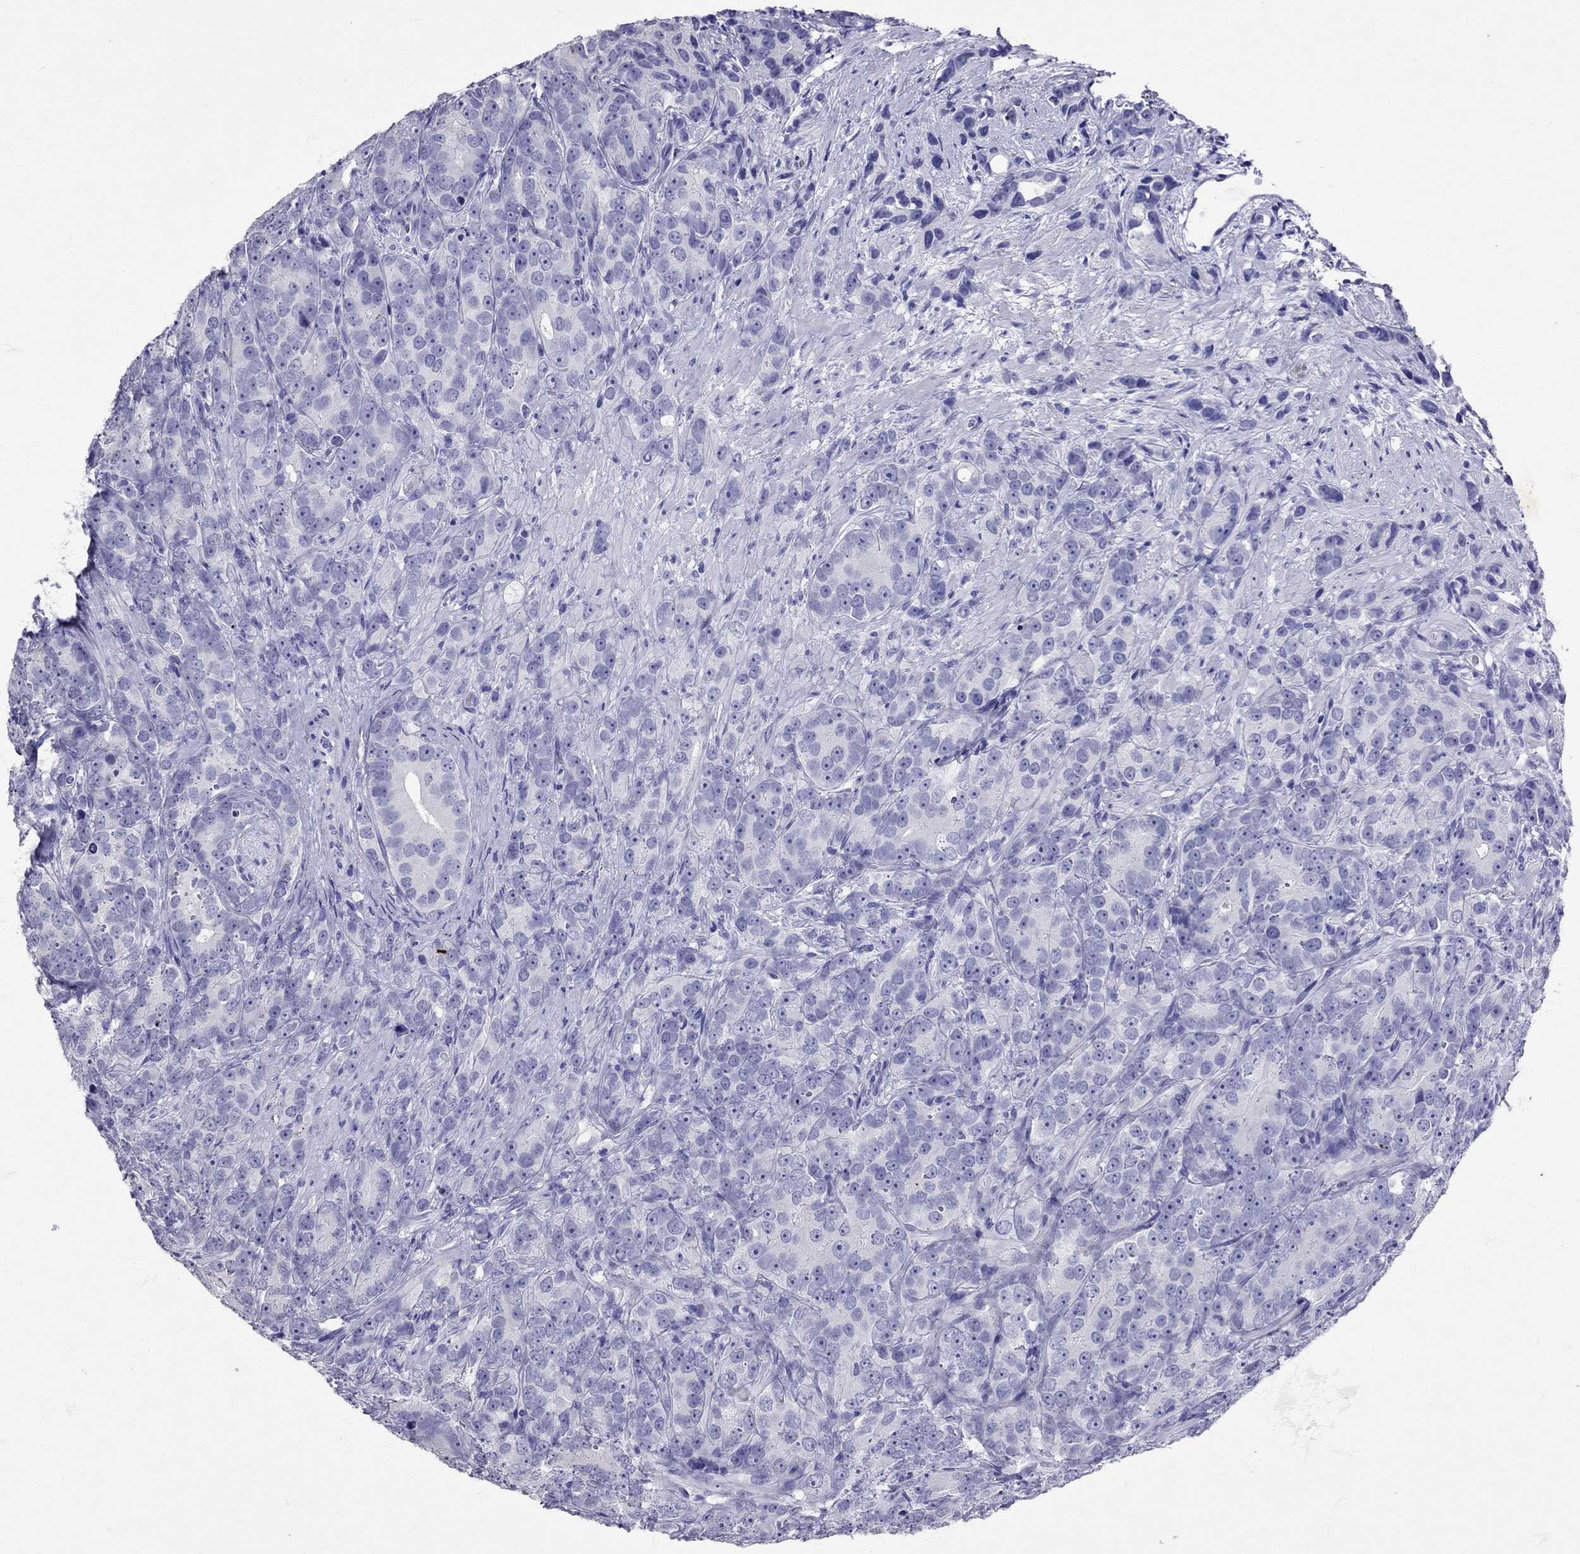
{"staining": {"intensity": "negative", "quantity": "none", "location": "none"}, "tissue": "prostate cancer", "cell_type": "Tumor cells", "image_type": "cancer", "snomed": [{"axis": "morphology", "description": "Adenocarcinoma, High grade"}, {"axis": "topography", "description": "Prostate"}], "caption": "Immunohistochemical staining of prostate high-grade adenocarcinoma displays no significant staining in tumor cells.", "gene": "AVP", "patient": {"sex": "male", "age": 90}}